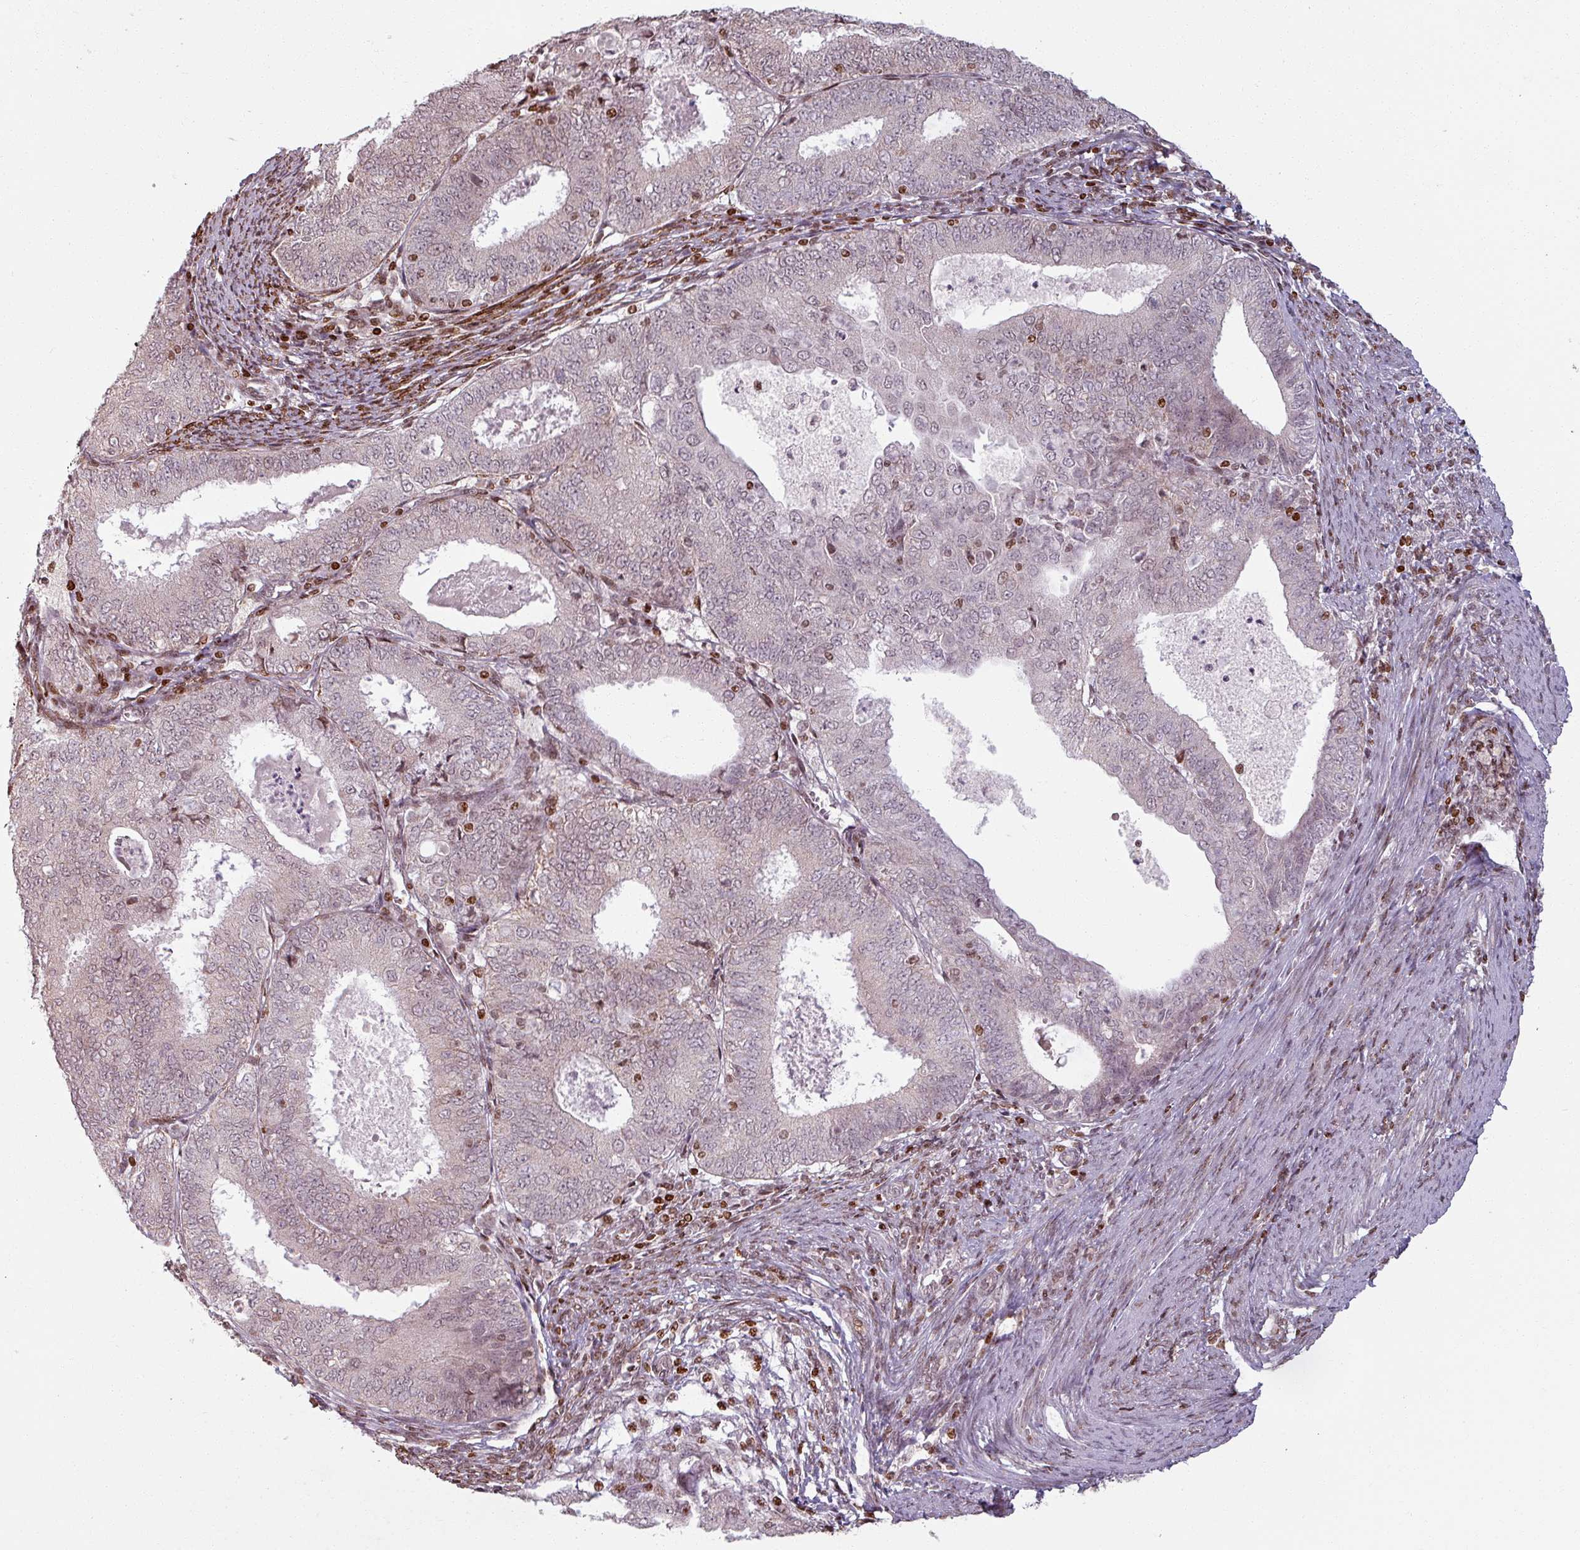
{"staining": {"intensity": "weak", "quantity": "25%-75%", "location": "nuclear"}, "tissue": "endometrial cancer", "cell_type": "Tumor cells", "image_type": "cancer", "snomed": [{"axis": "morphology", "description": "Adenocarcinoma, NOS"}, {"axis": "topography", "description": "Endometrium"}], "caption": "Immunohistochemistry (IHC) of human endometrial cancer (adenocarcinoma) shows low levels of weak nuclear staining in about 25%-75% of tumor cells.", "gene": "NCOR1", "patient": {"sex": "female", "age": 57}}